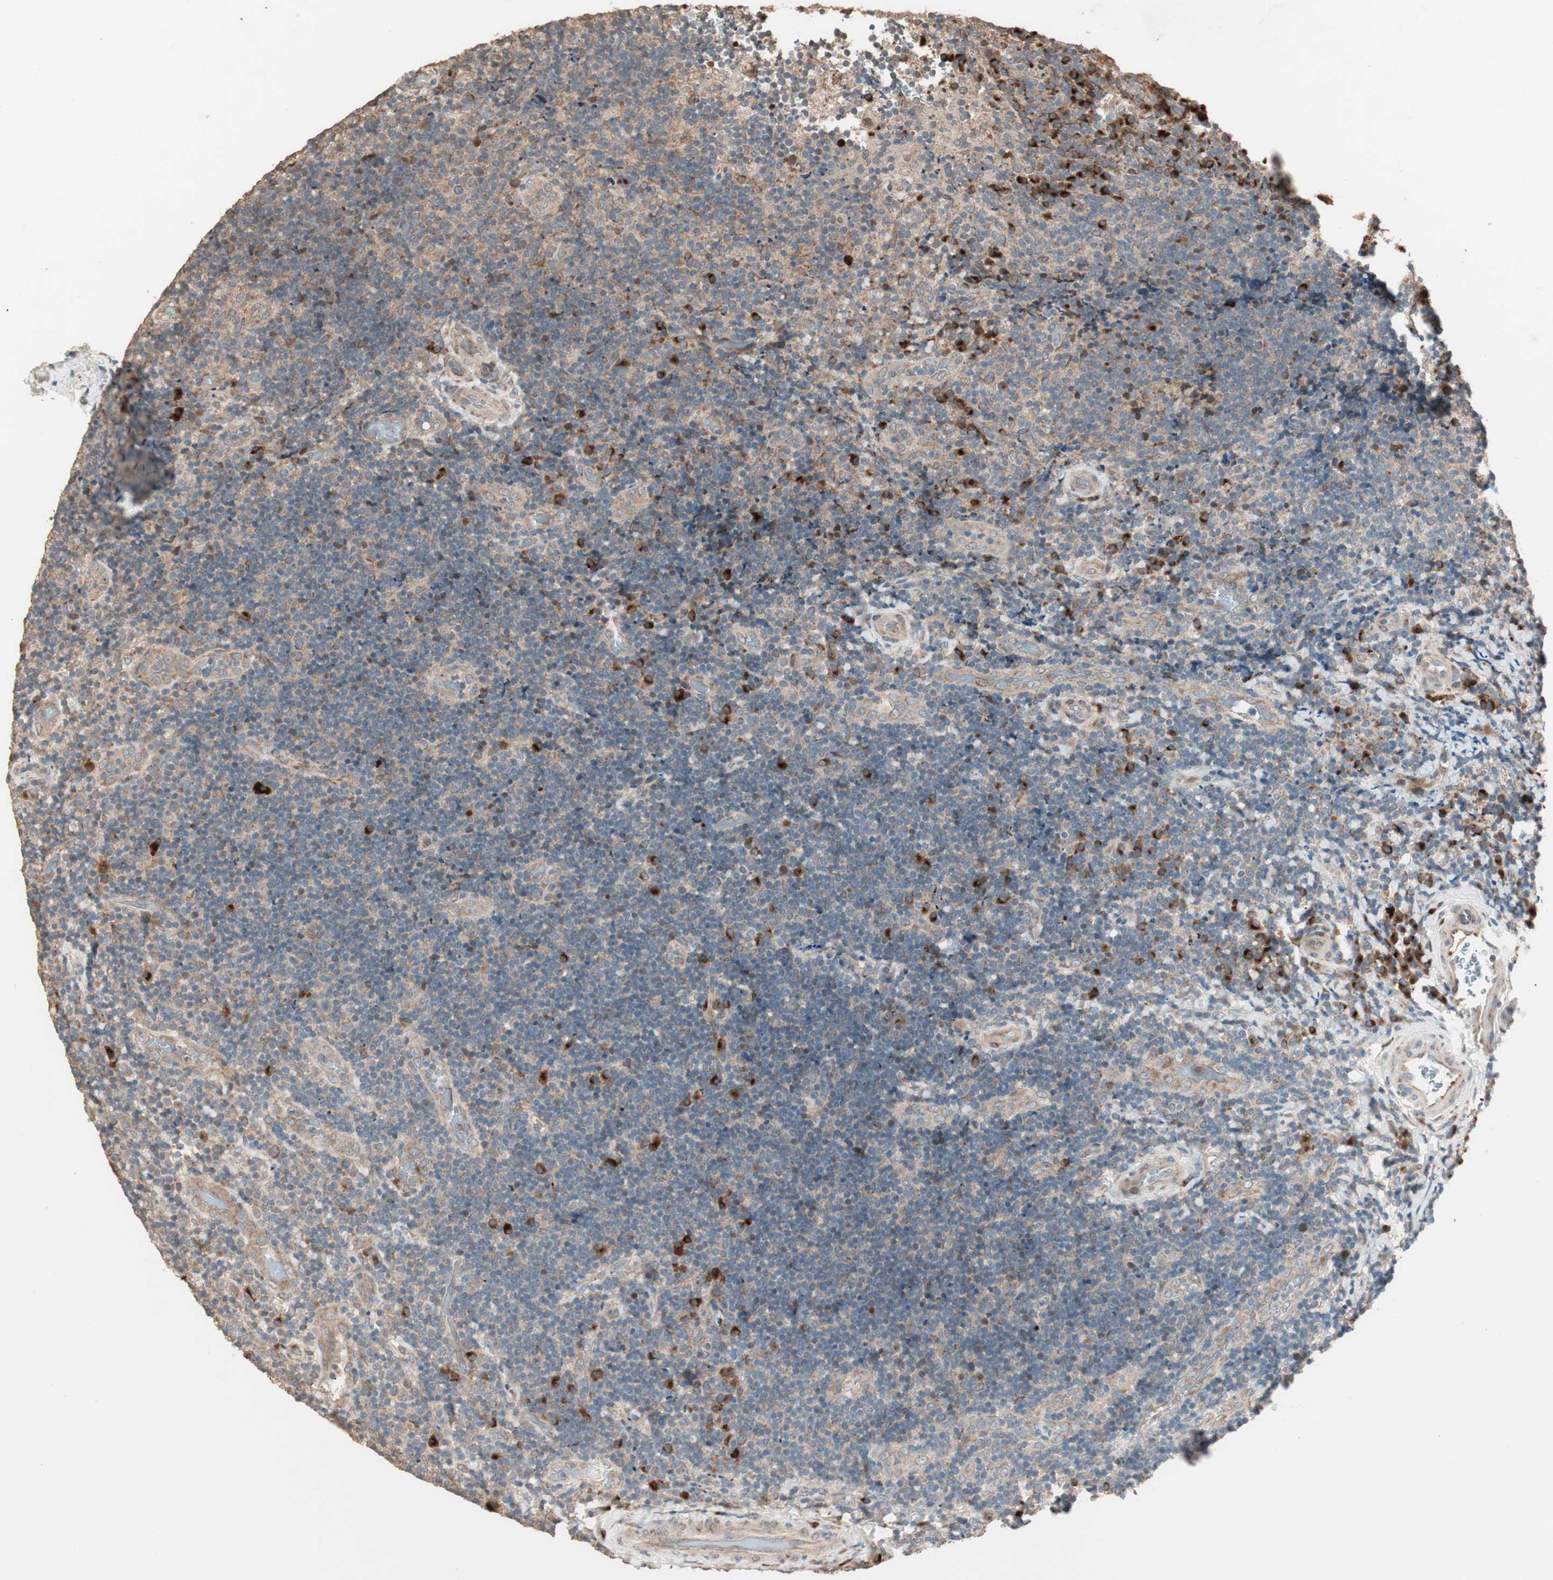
{"staining": {"intensity": "moderate", "quantity": ">75%", "location": "cytoplasmic/membranous"}, "tissue": "lymphoma", "cell_type": "Tumor cells", "image_type": "cancer", "snomed": [{"axis": "morphology", "description": "Malignant lymphoma, non-Hodgkin's type, High grade"}, {"axis": "topography", "description": "Tonsil"}], "caption": "There is medium levels of moderate cytoplasmic/membranous expression in tumor cells of lymphoma, as demonstrated by immunohistochemical staining (brown color).", "gene": "RARRES1", "patient": {"sex": "female", "age": 36}}